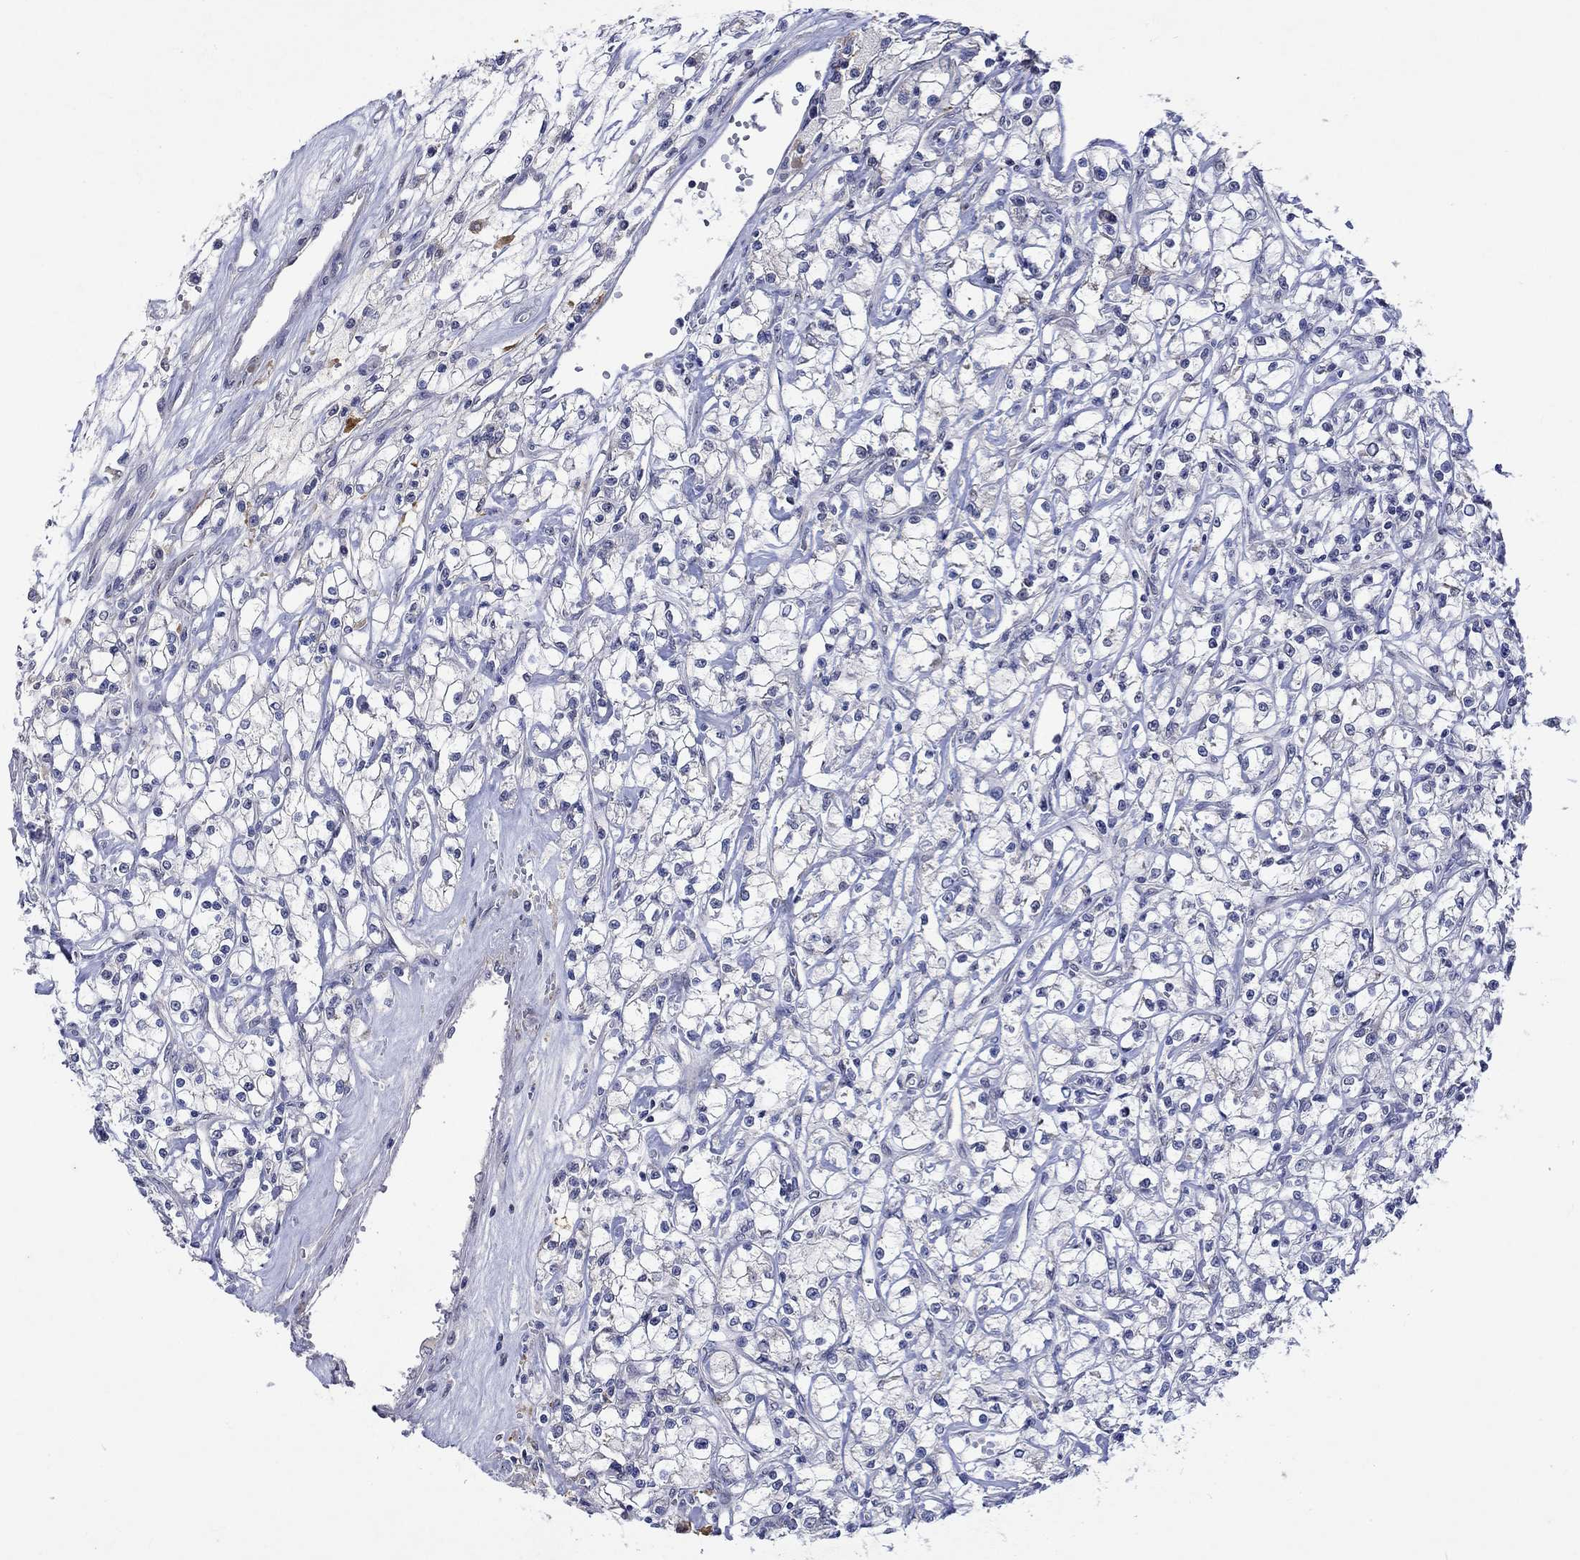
{"staining": {"intensity": "negative", "quantity": "none", "location": "none"}, "tissue": "renal cancer", "cell_type": "Tumor cells", "image_type": "cancer", "snomed": [{"axis": "morphology", "description": "Adenocarcinoma, NOS"}, {"axis": "topography", "description": "Kidney"}], "caption": "A high-resolution image shows immunohistochemistry staining of renal cancer, which exhibits no significant staining in tumor cells.", "gene": "DDX3Y", "patient": {"sex": "female", "age": 59}}